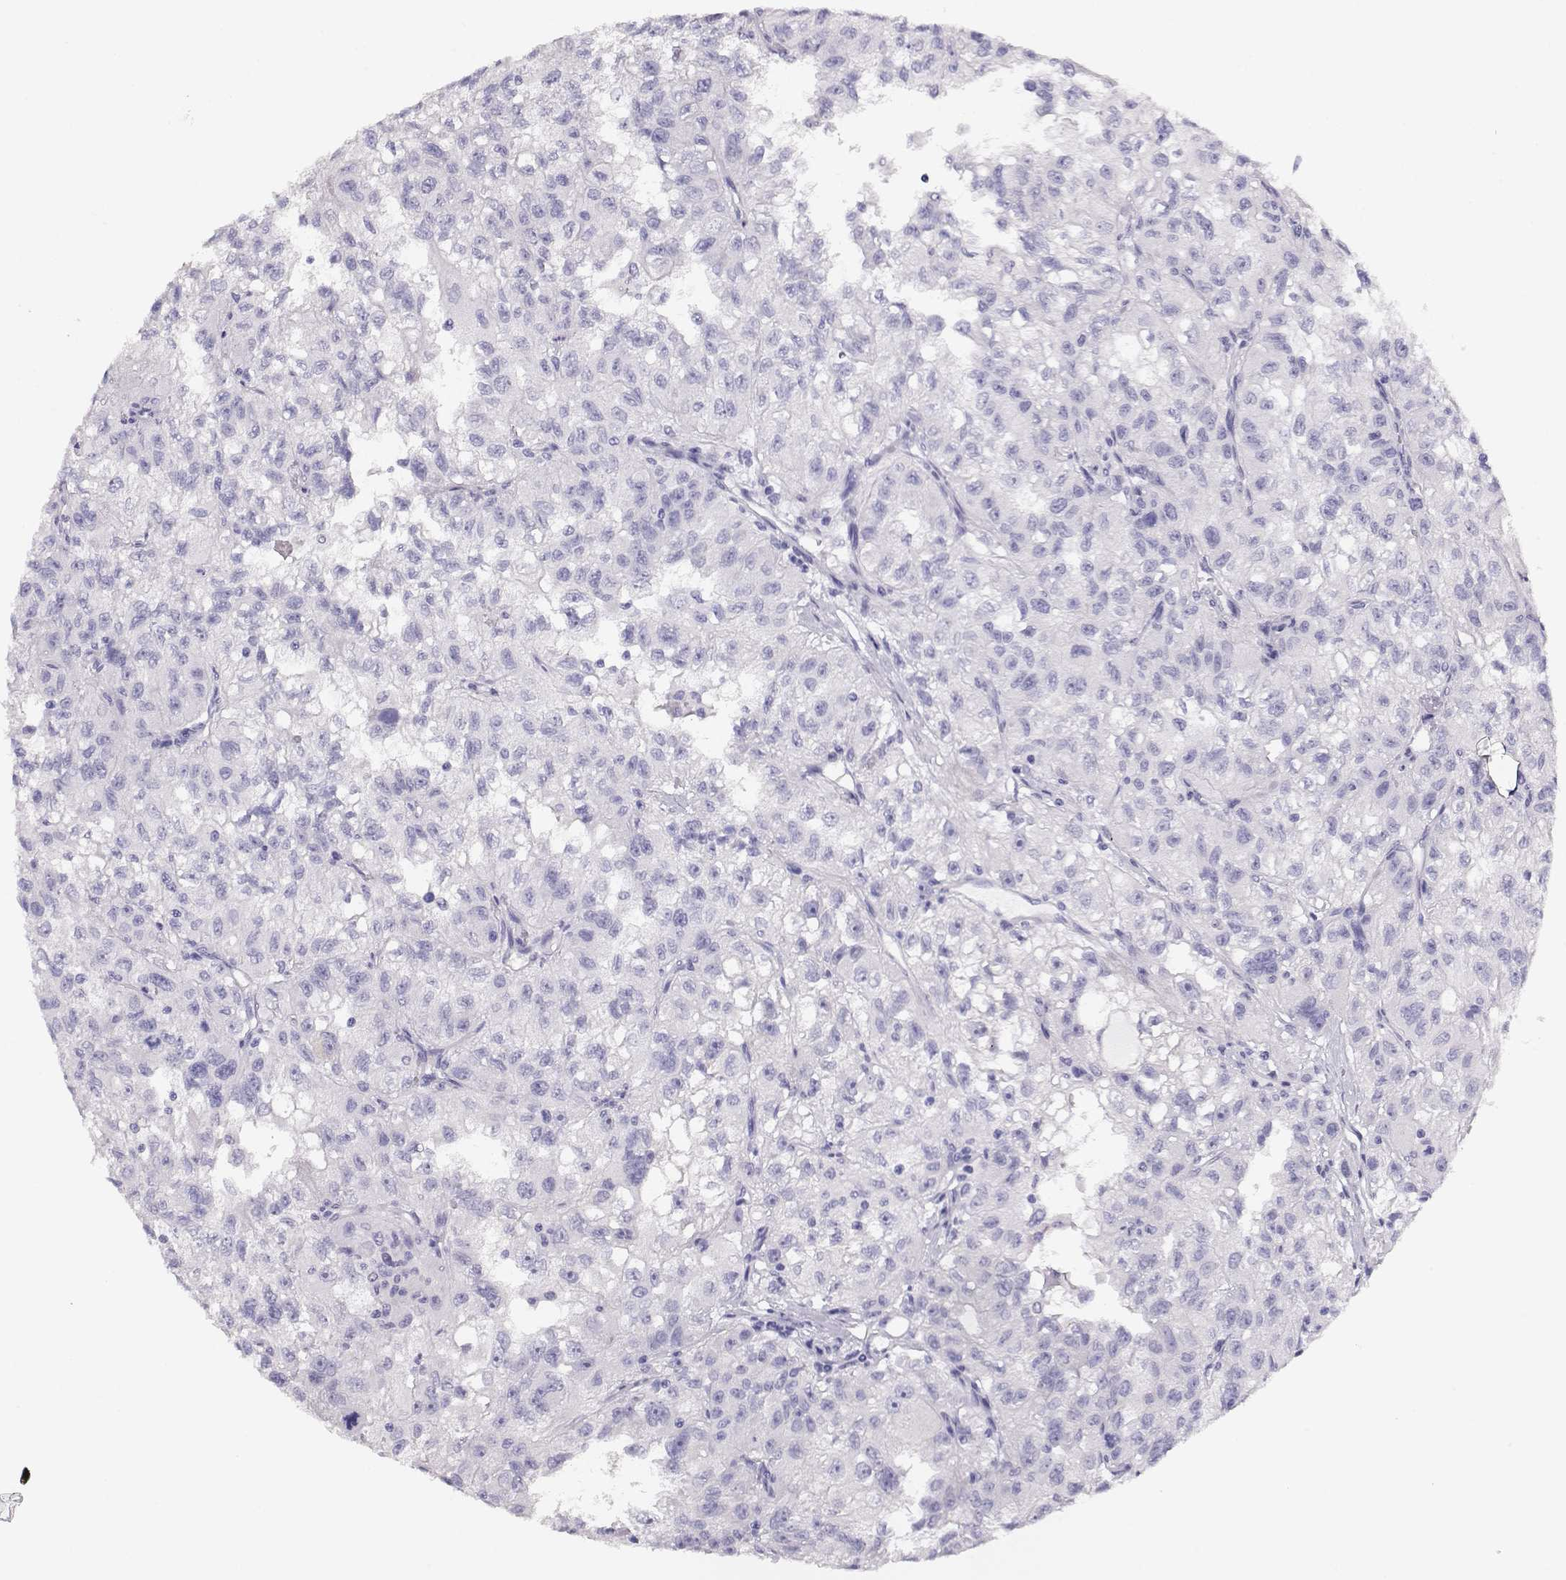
{"staining": {"intensity": "negative", "quantity": "none", "location": "none"}, "tissue": "renal cancer", "cell_type": "Tumor cells", "image_type": "cancer", "snomed": [{"axis": "morphology", "description": "Adenocarcinoma, NOS"}, {"axis": "topography", "description": "Kidney"}], "caption": "The micrograph demonstrates no staining of tumor cells in renal adenocarcinoma.", "gene": "CRX", "patient": {"sex": "male", "age": 64}}